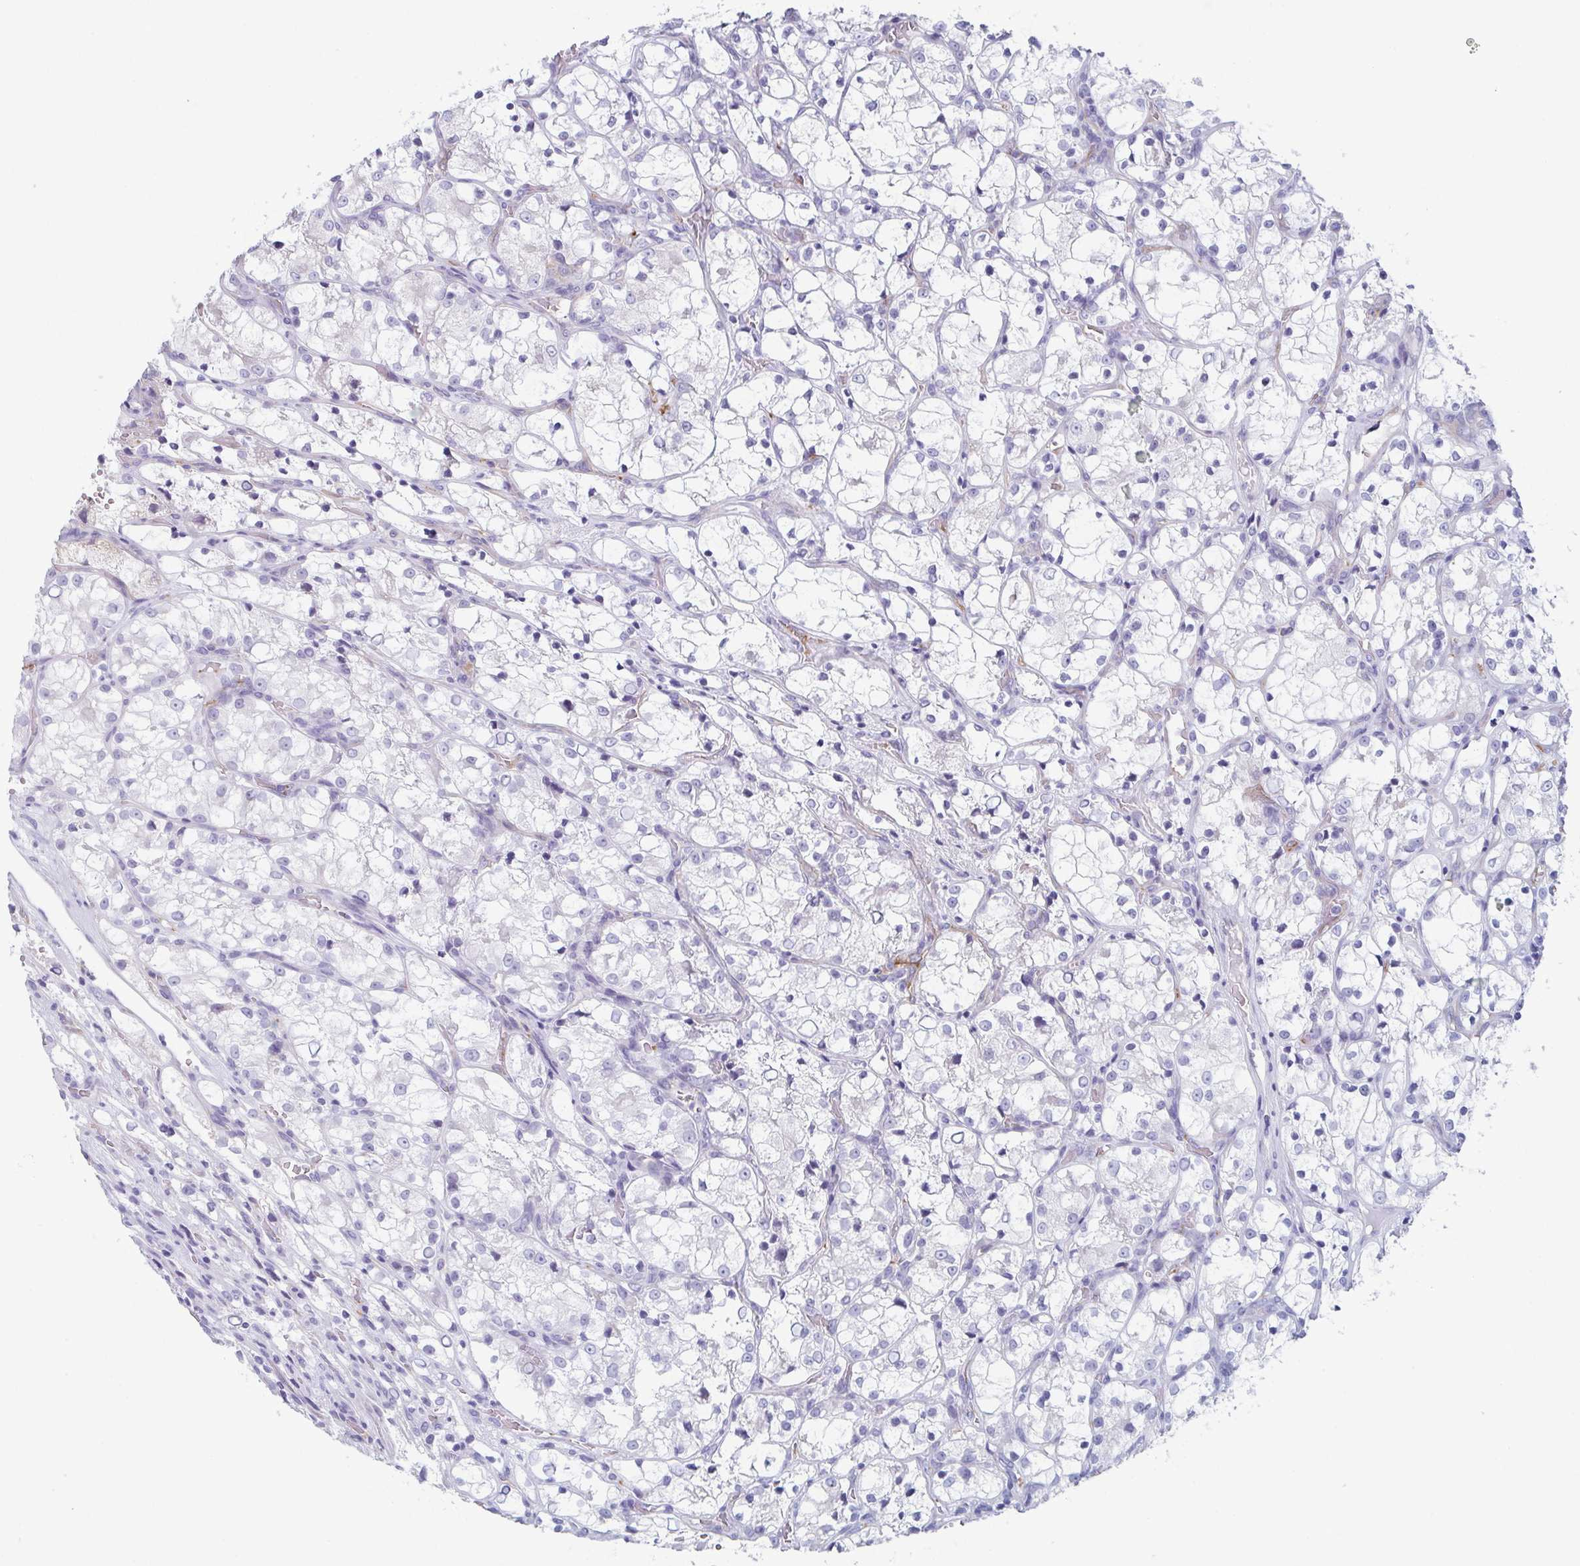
{"staining": {"intensity": "negative", "quantity": "none", "location": "none"}, "tissue": "renal cancer", "cell_type": "Tumor cells", "image_type": "cancer", "snomed": [{"axis": "morphology", "description": "Adenocarcinoma, NOS"}, {"axis": "topography", "description": "Kidney"}], "caption": "IHC of renal cancer (adenocarcinoma) displays no positivity in tumor cells.", "gene": "LYRM2", "patient": {"sex": "female", "age": 69}}